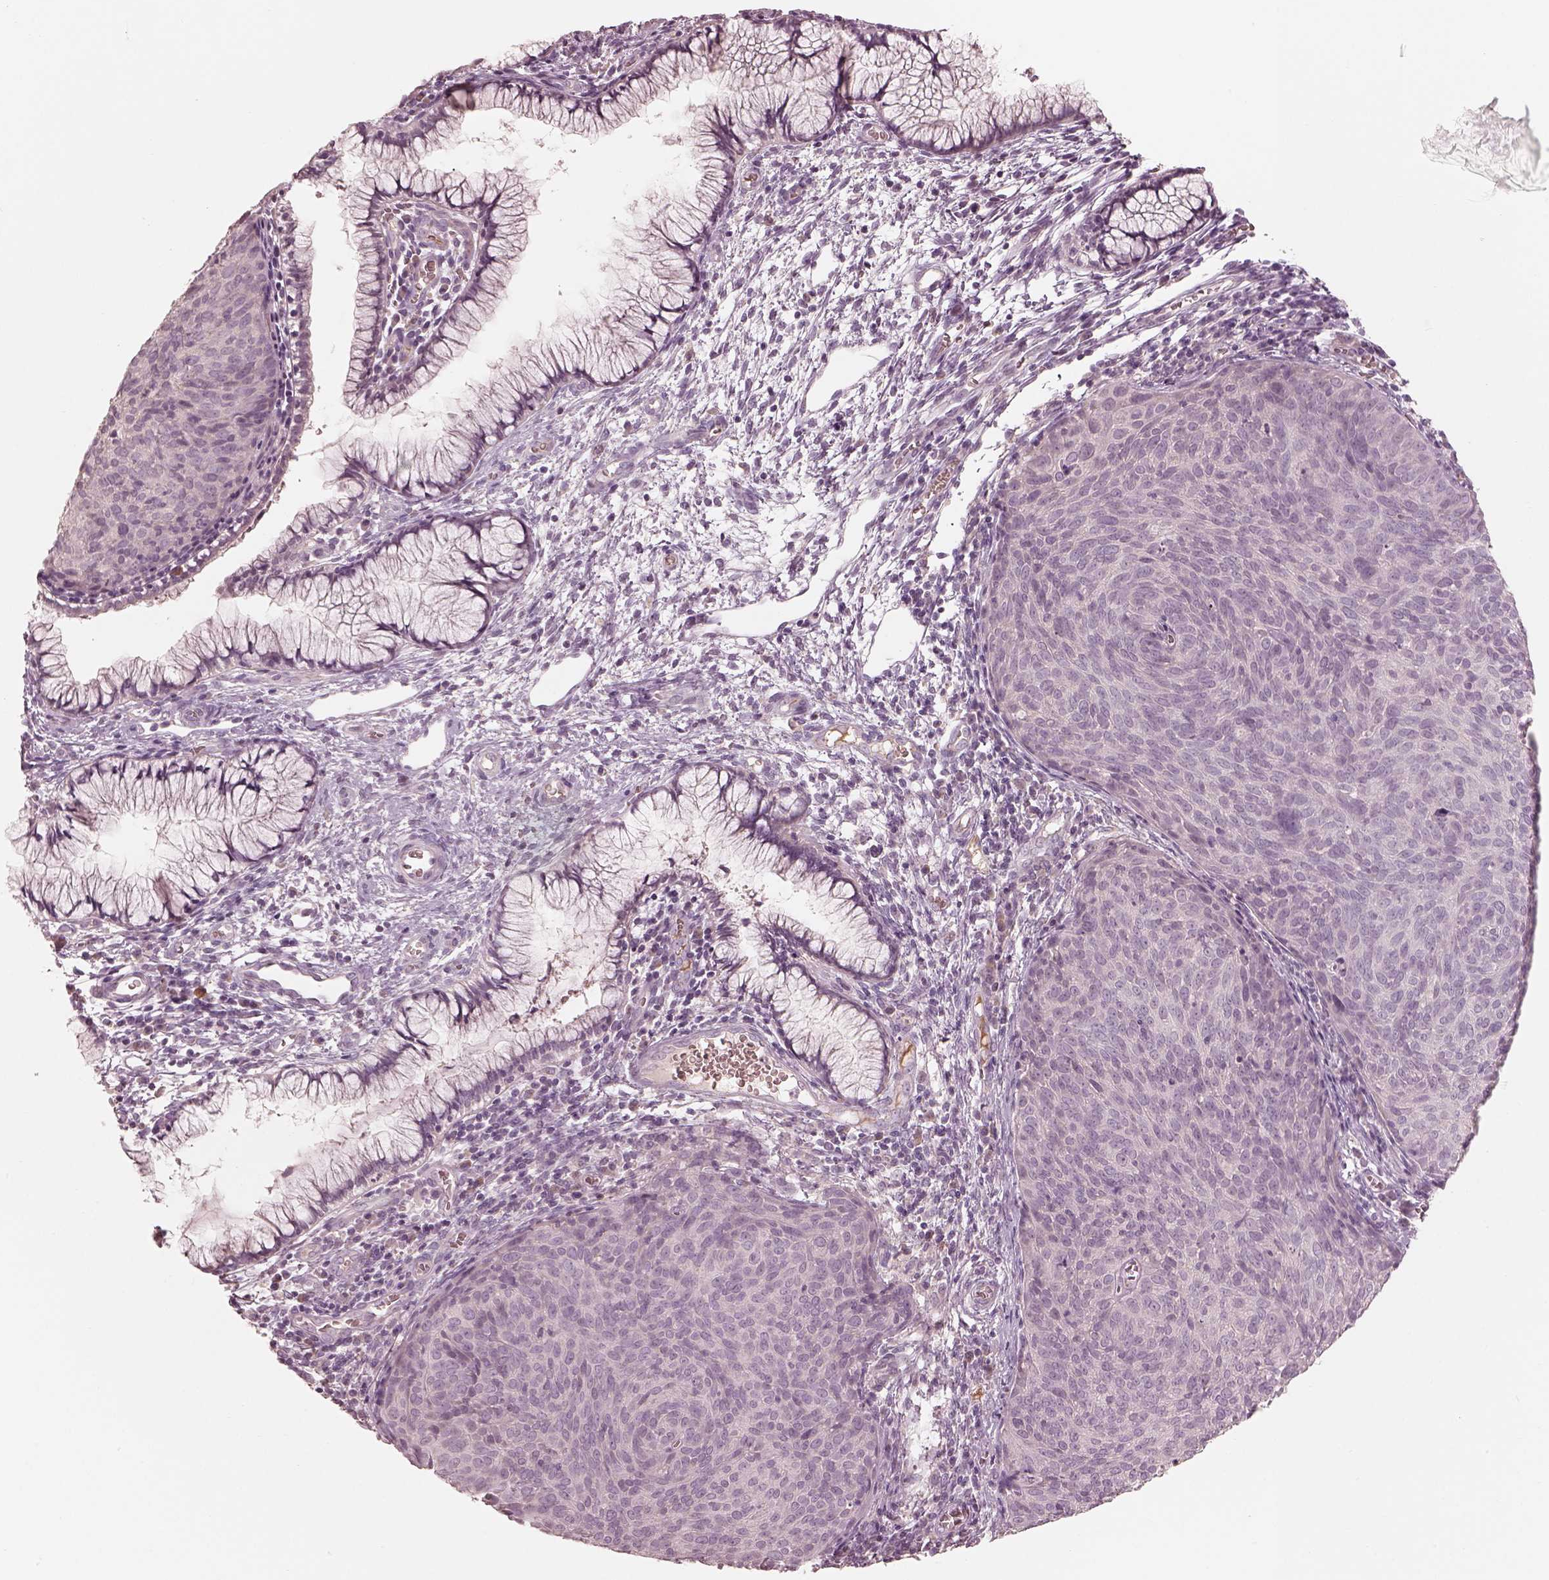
{"staining": {"intensity": "negative", "quantity": "none", "location": "none"}, "tissue": "cervical cancer", "cell_type": "Tumor cells", "image_type": "cancer", "snomed": [{"axis": "morphology", "description": "Squamous cell carcinoma, NOS"}, {"axis": "topography", "description": "Cervix"}], "caption": "This is an immunohistochemistry (IHC) histopathology image of cervical cancer. There is no positivity in tumor cells.", "gene": "ANKLE1", "patient": {"sex": "female", "age": 39}}